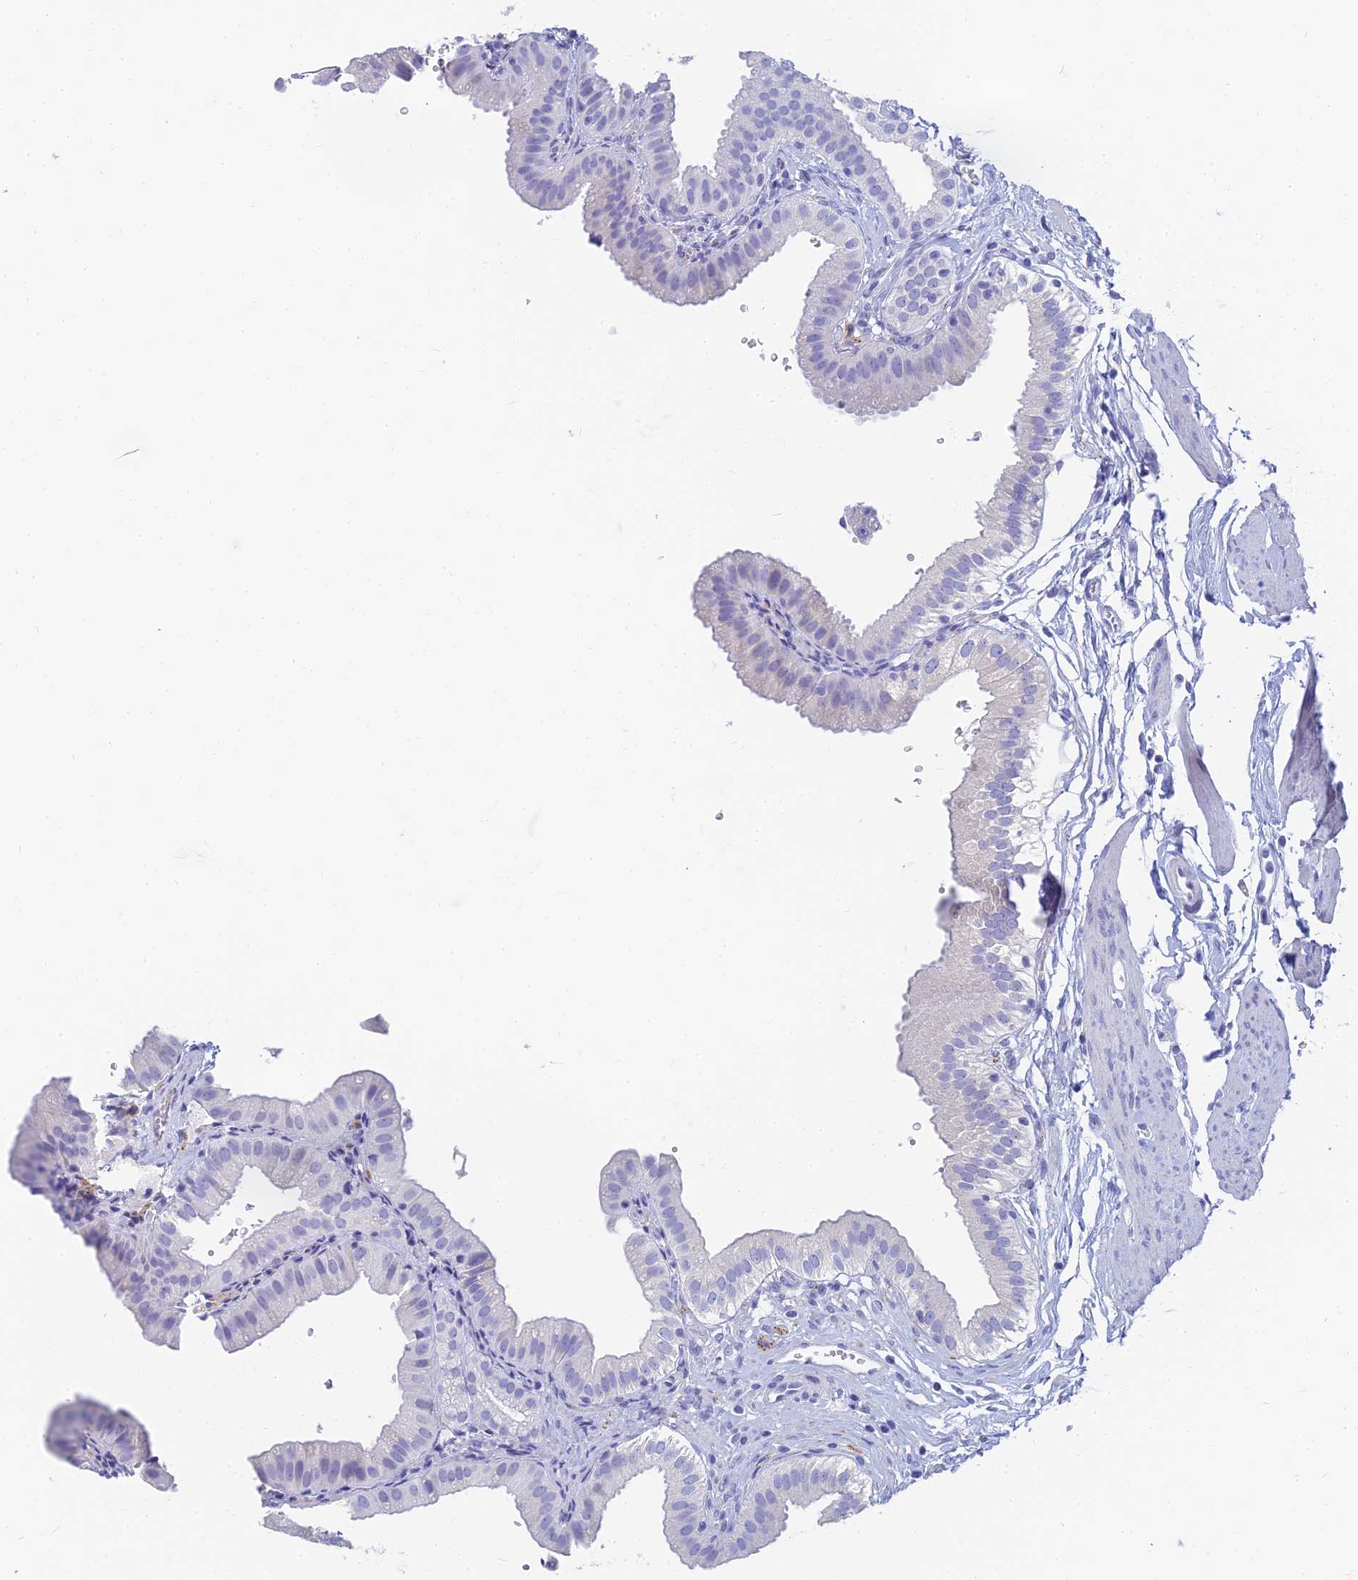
{"staining": {"intensity": "negative", "quantity": "none", "location": "none"}, "tissue": "gallbladder", "cell_type": "Glandular cells", "image_type": "normal", "snomed": [{"axis": "morphology", "description": "Normal tissue, NOS"}, {"axis": "topography", "description": "Gallbladder"}], "caption": "Immunohistochemical staining of unremarkable gallbladder shows no significant staining in glandular cells. Brightfield microscopy of IHC stained with DAB (3,3'-diaminobenzidine) (brown) and hematoxylin (blue), captured at high magnification.", "gene": "SLC36A2", "patient": {"sex": "female", "age": 61}}